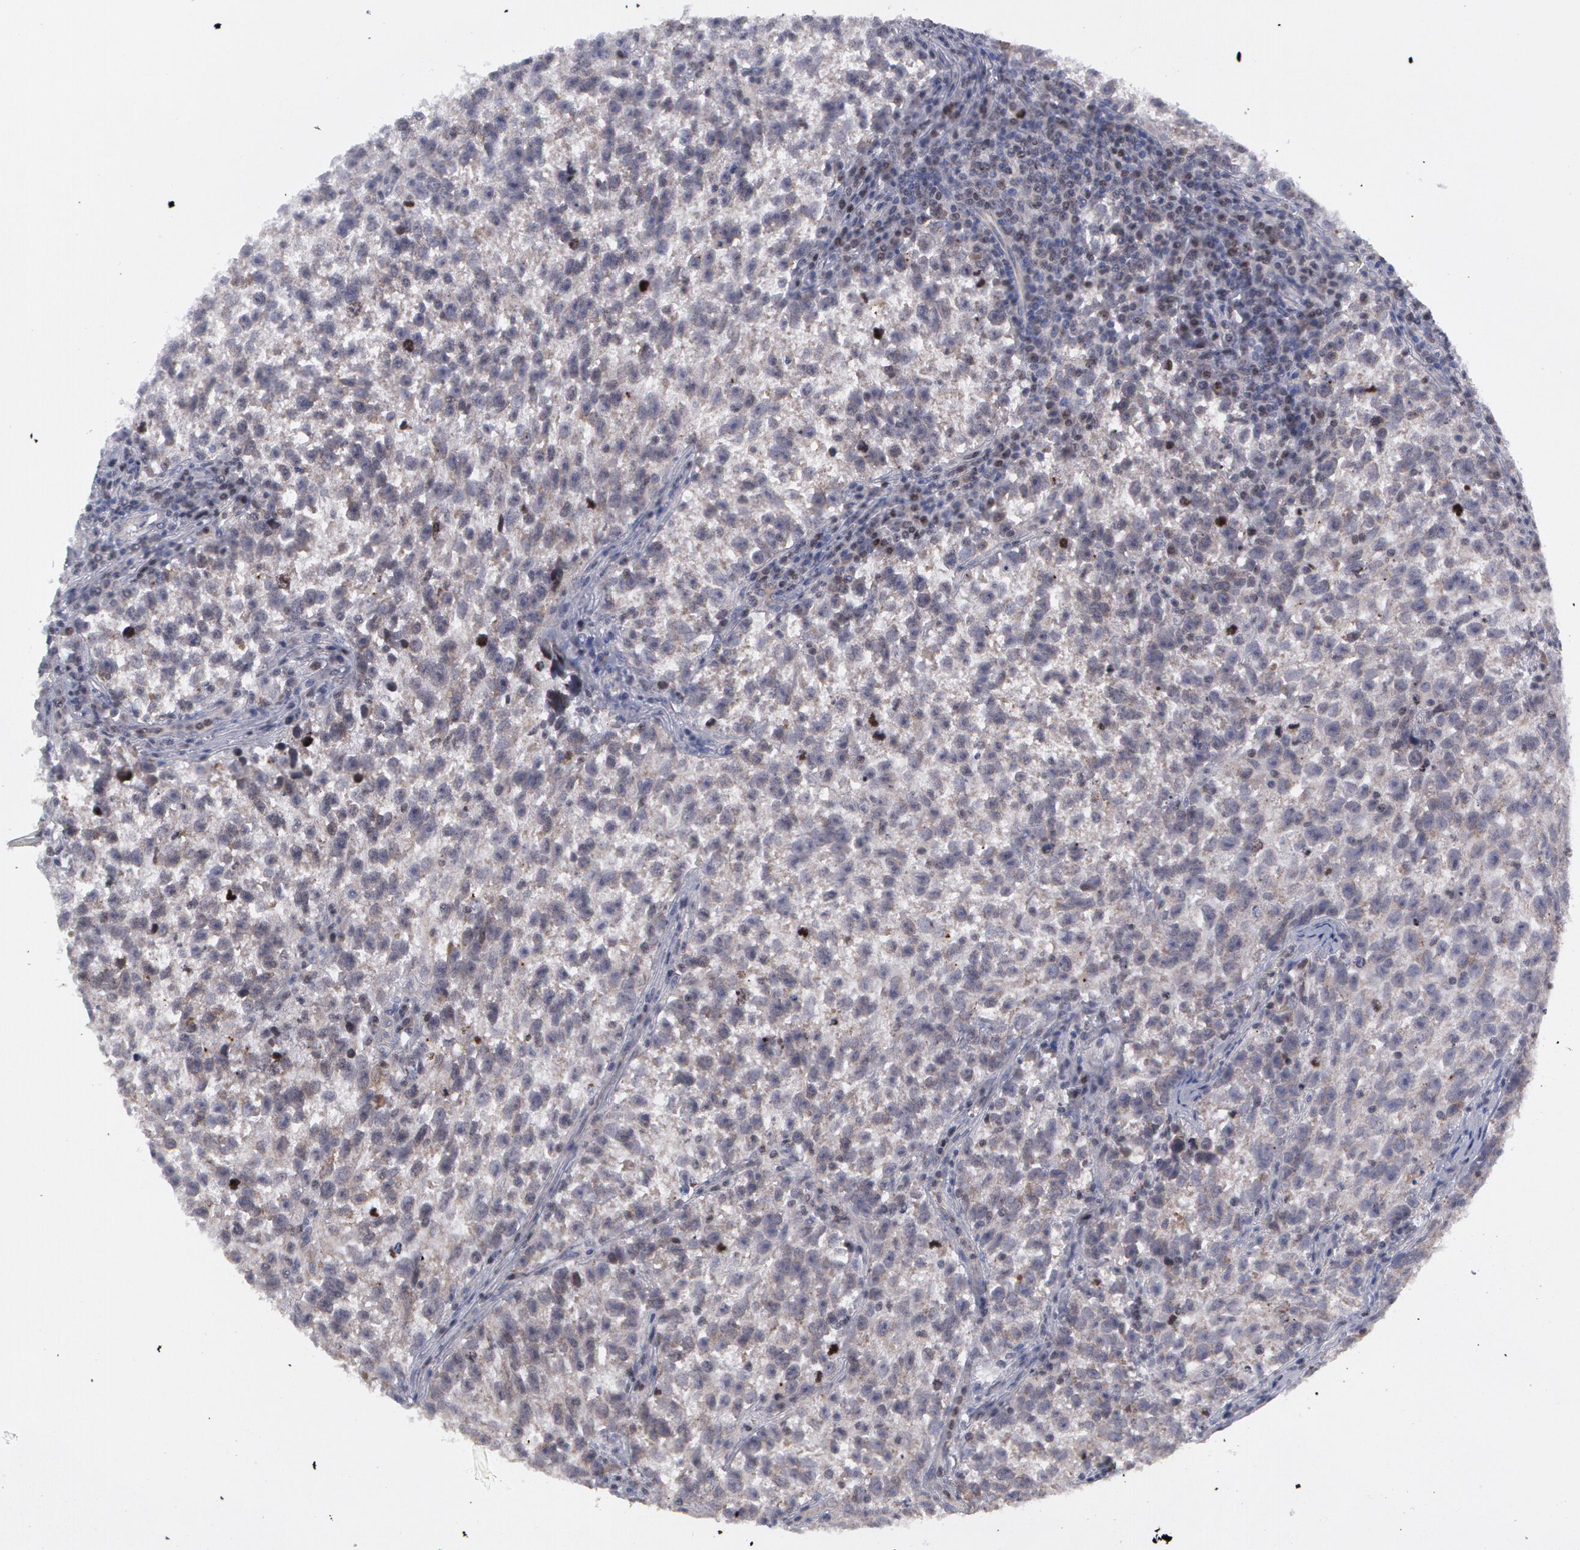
{"staining": {"intensity": "negative", "quantity": "none", "location": "none"}, "tissue": "testis cancer", "cell_type": "Tumor cells", "image_type": "cancer", "snomed": [{"axis": "morphology", "description": "Seminoma, NOS"}, {"axis": "topography", "description": "Testis"}], "caption": "Immunohistochemistry (IHC) micrograph of neoplastic tissue: human testis cancer (seminoma) stained with DAB reveals no significant protein positivity in tumor cells. (Brightfield microscopy of DAB immunohistochemistry at high magnification).", "gene": "ERBB2", "patient": {"sex": "male", "age": 38}}